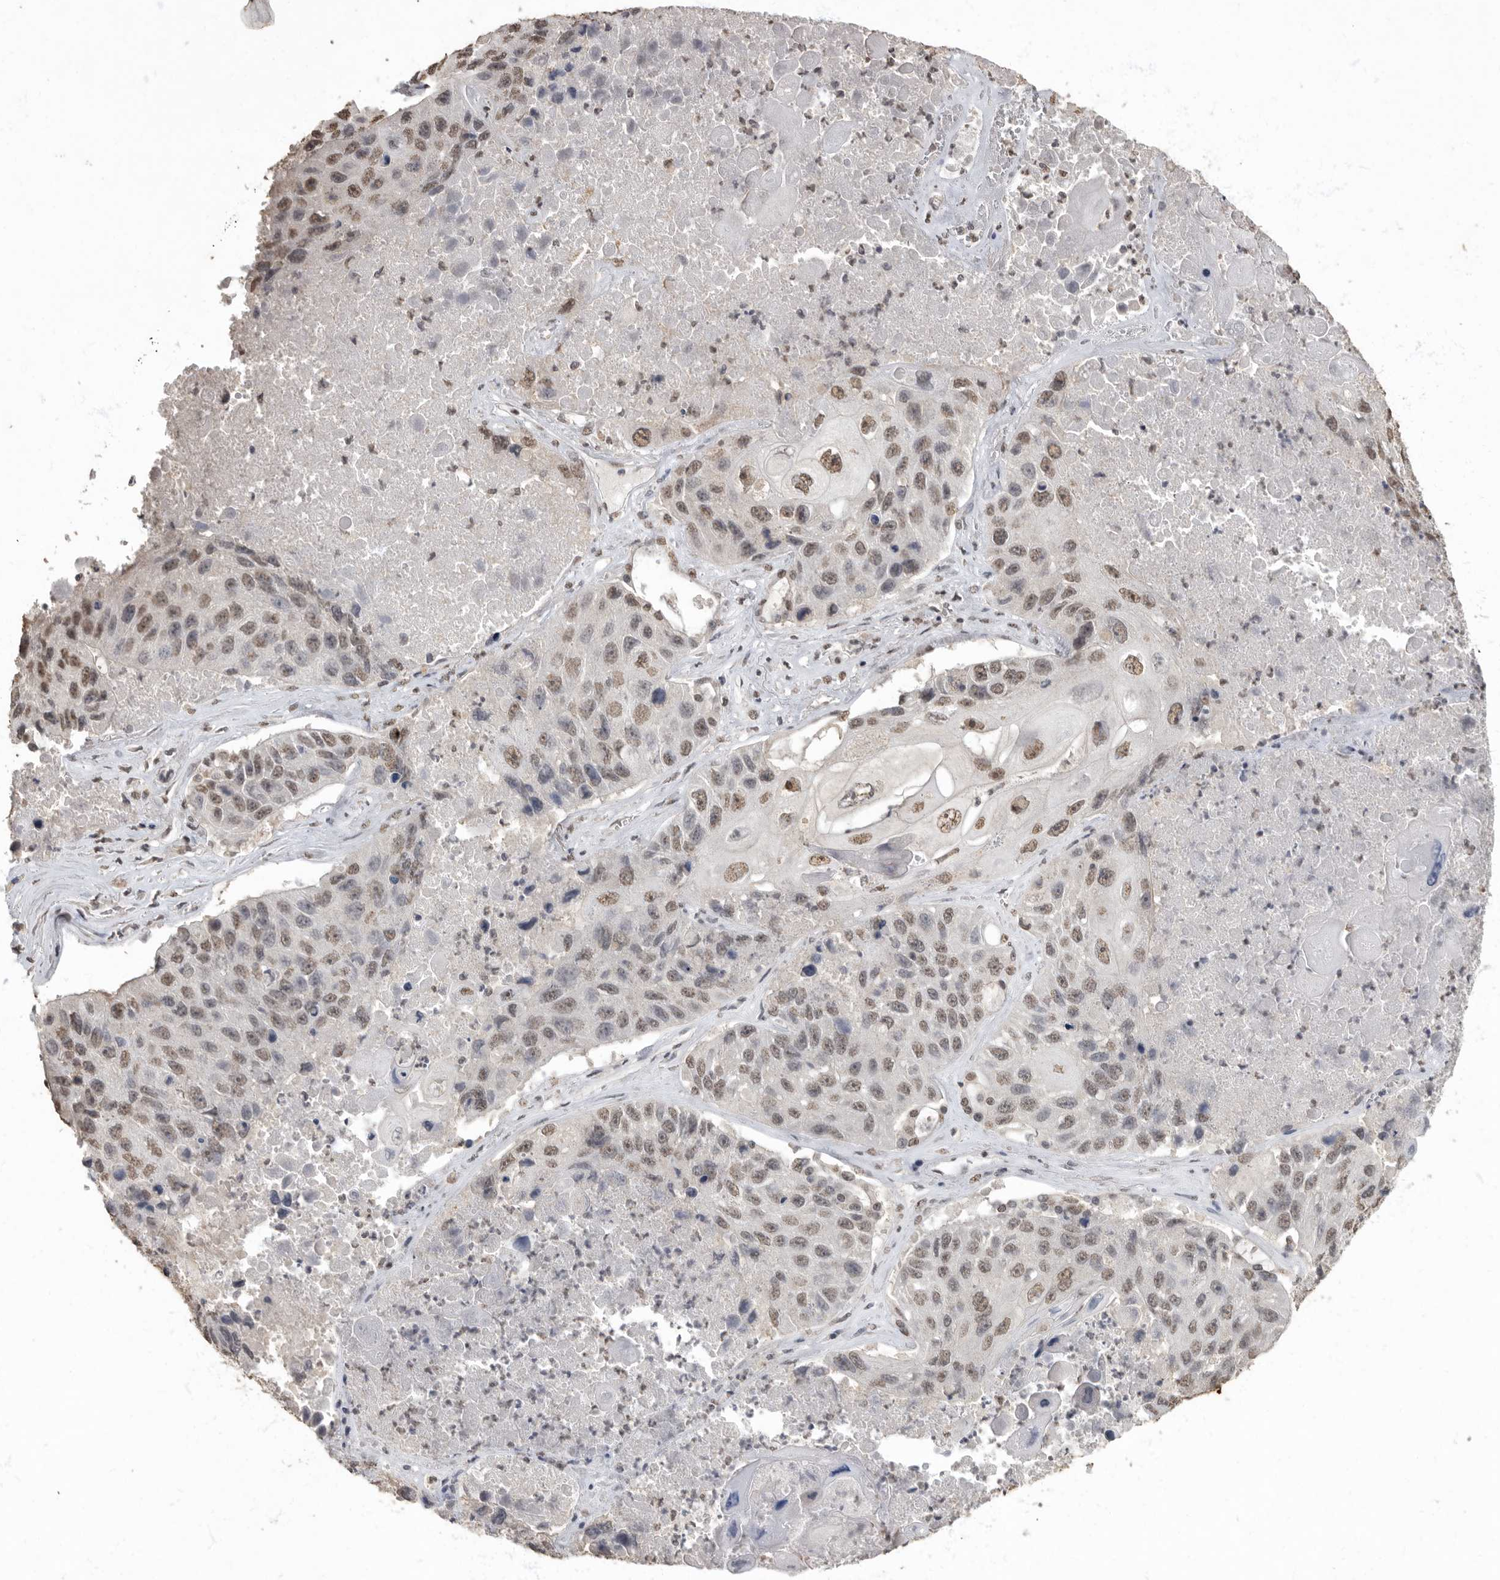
{"staining": {"intensity": "weak", "quantity": ">75%", "location": "nuclear"}, "tissue": "lung cancer", "cell_type": "Tumor cells", "image_type": "cancer", "snomed": [{"axis": "morphology", "description": "Squamous cell carcinoma, NOS"}, {"axis": "topography", "description": "Lung"}], "caption": "IHC image of neoplastic tissue: human lung cancer stained using immunohistochemistry demonstrates low levels of weak protein expression localized specifically in the nuclear of tumor cells, appearing as a nuclear brown color.", "gene": "NBL1", "patient": {"sex": "male", "age": 61}}